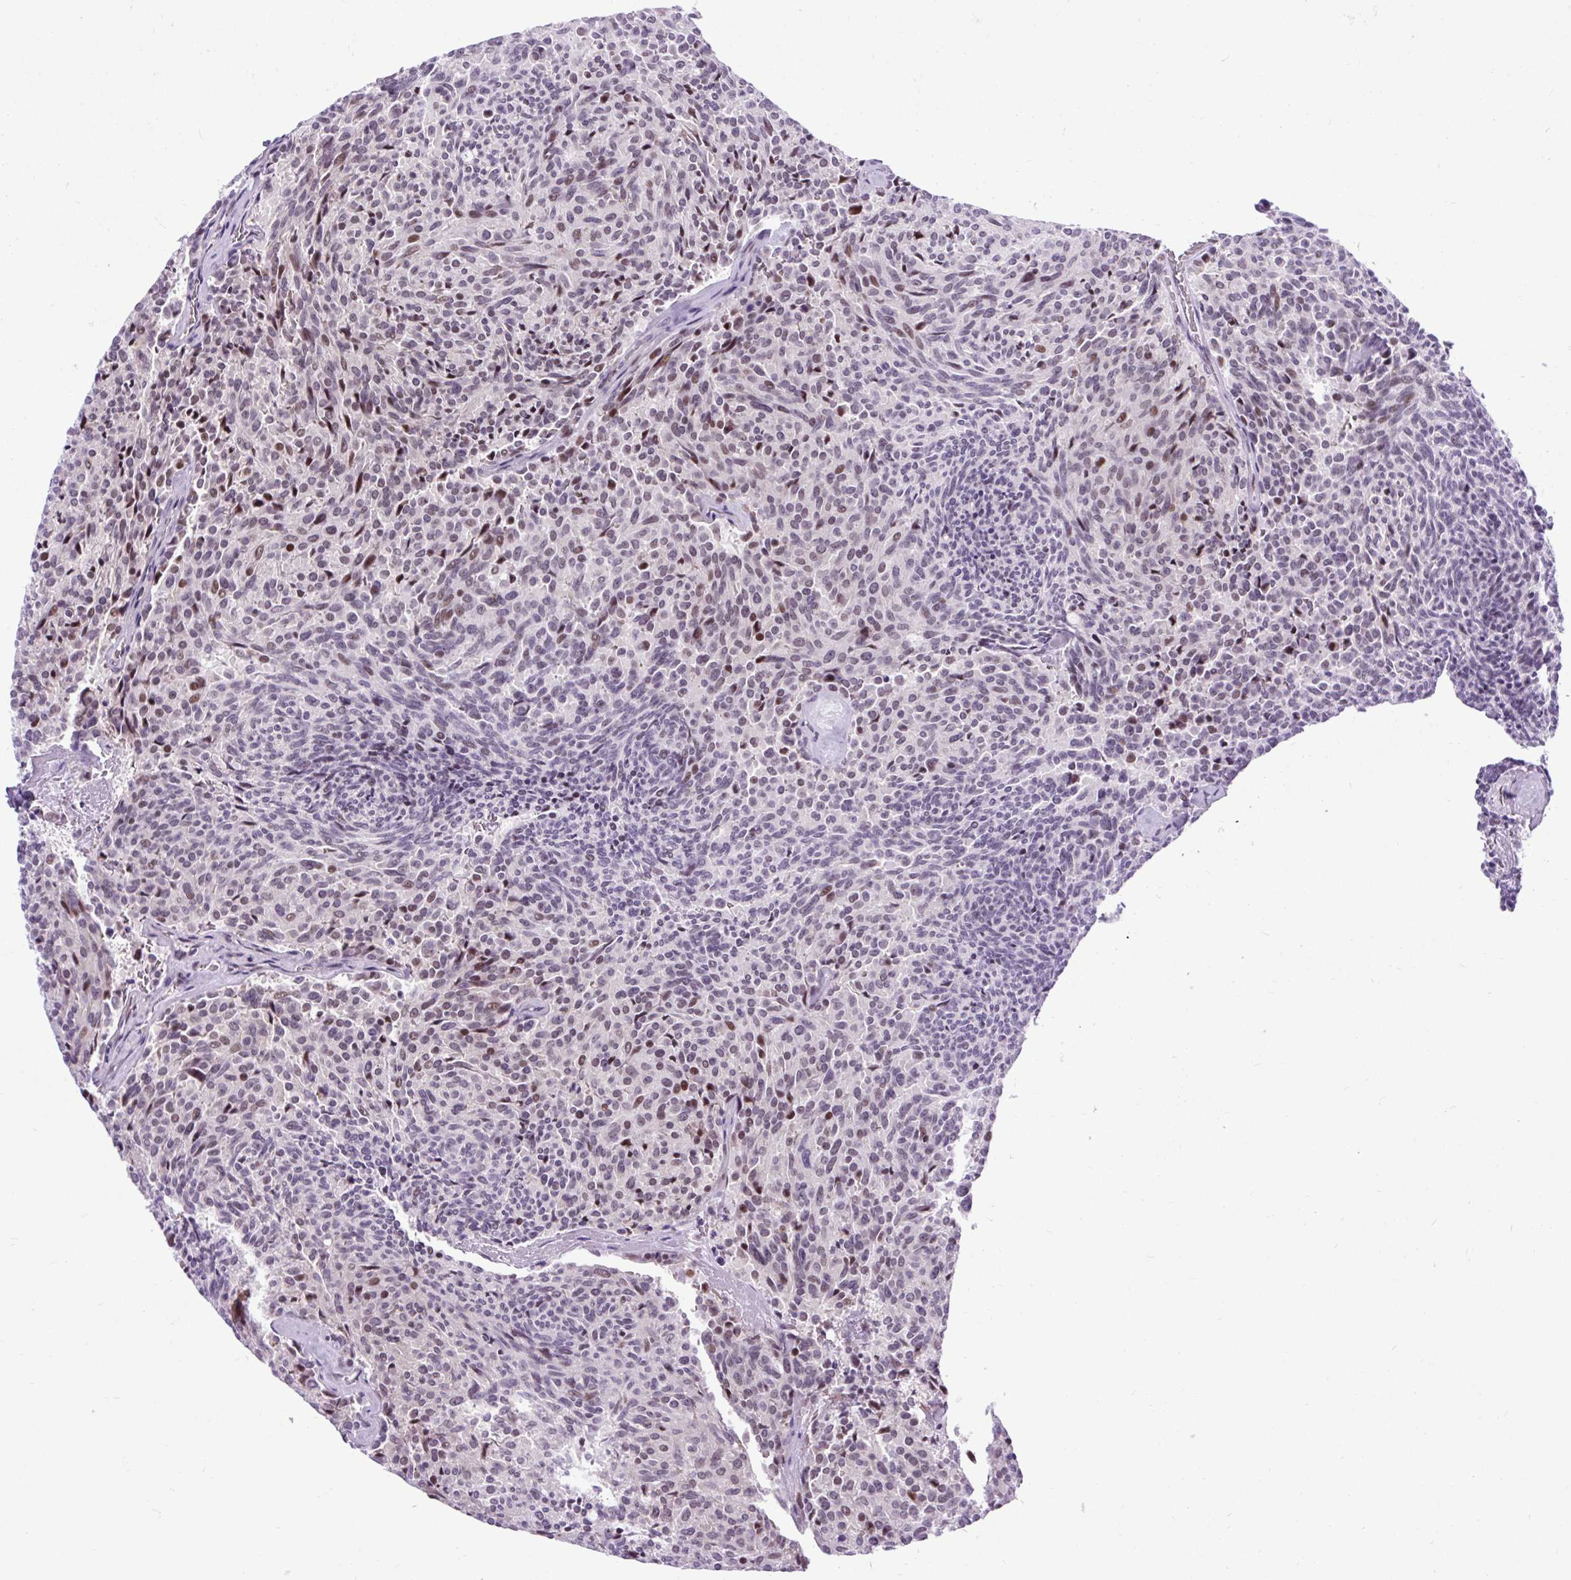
{"staining": {"intensity": "moderate", "quantity": "<25%", "location": "nuclear"}, "tissue": "carcinoid", "cell_type": "Tumor cells", "image_type": "cancer", "snomed": [{"axis": "morphology", "description": "Carcinoid, malignant, NOS"}, {"axis": "topography", "description": "Pancreas"}], "caption": "This is an image of IHC staining of carcinoid (malignant), which shows moderate positivity in the nuclear of tumor cells.", "gene": "CLK2", "patient": {"sex": "female", "age": 54}}